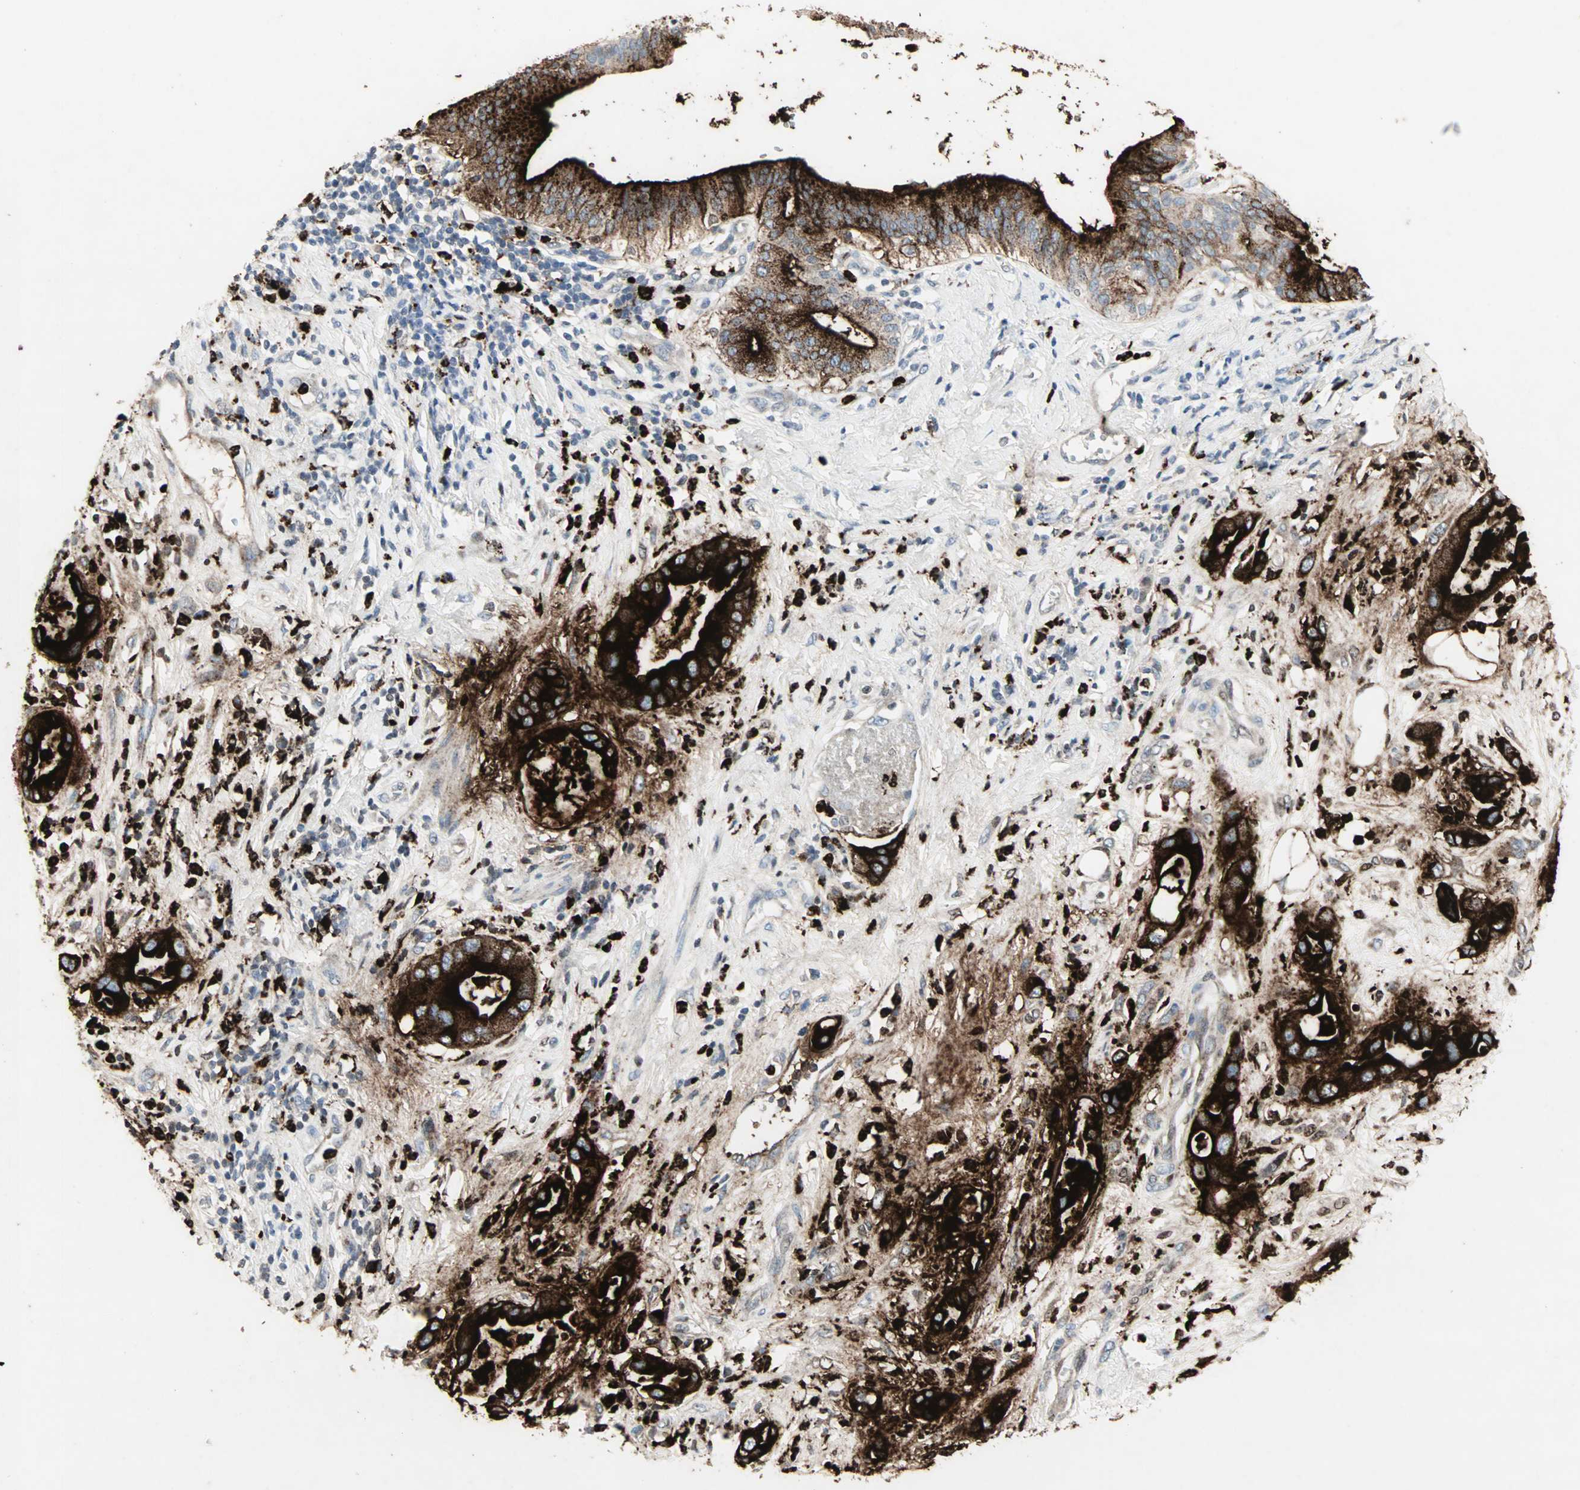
{"staining": {"intensity": "strong", "quantity": ">75%", "location": "cytoplasmic/membranous"}, "tissue": "pancreatic cancer", "cell_type": "Tumor cells", "image_type": "cancer", "snomed": [{"axis": "morphology", "description": "Adenocarcinoma, NOS"}, {"axis": "morphology", "description": "Adenocarcinoma, metastatic, NOS"}, {"axis": "topography", "description": "Lymph node"}, {"axis": "topography", "description": "Pancreas"}, {"axis": "topography", "description": "Duodenum"}], "caption": "Protein expression analysis of pancreatic metastatic adenocarcinoma reveals strong cytoplasmic/membranous expression in about >75% of tumor cells.", "gene": "CEACAM6", "patient": {"sex": "female", "age": 64}}